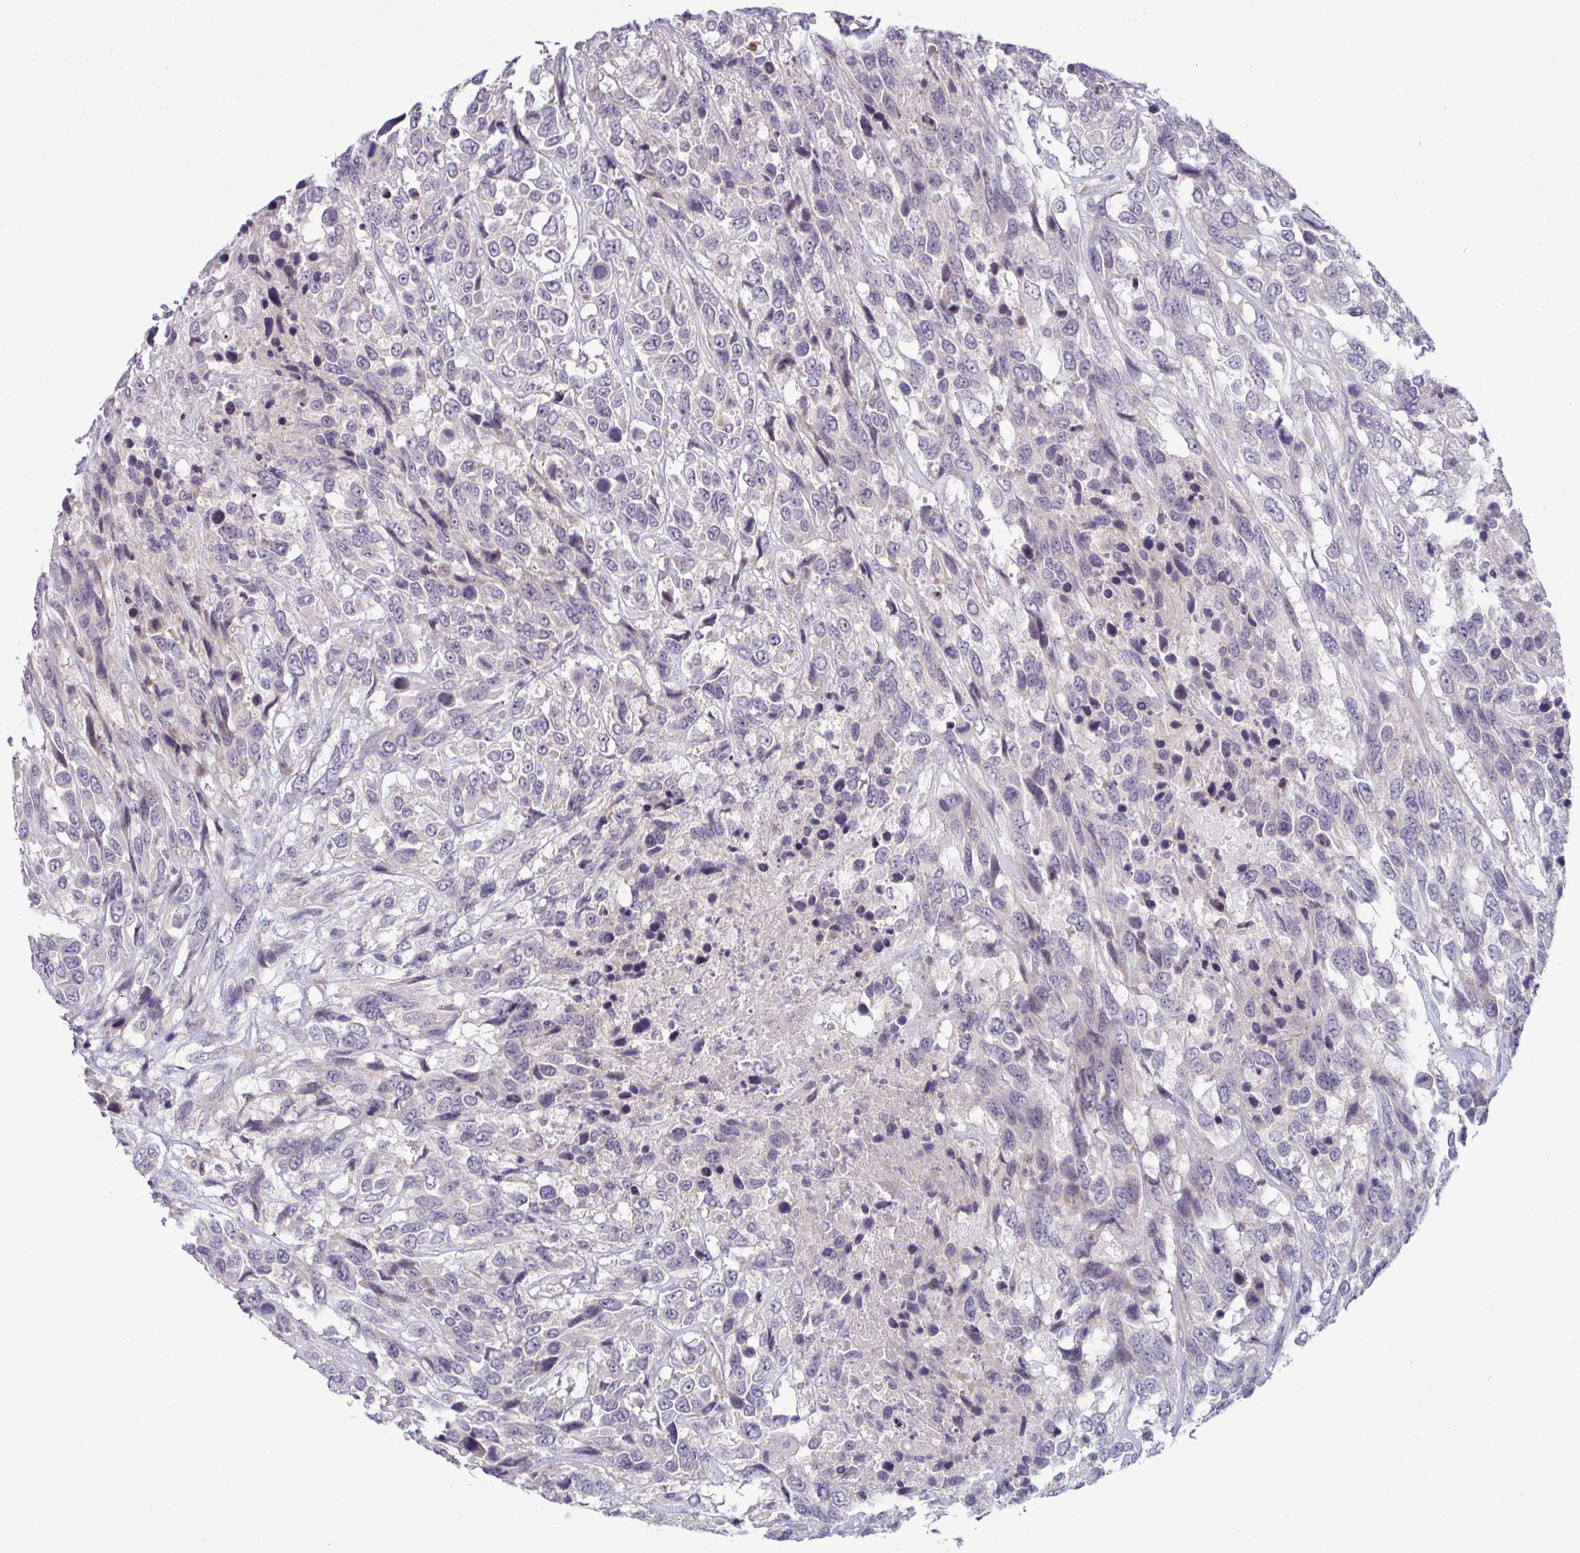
{"staining": {"intensity": "negative", "quantity": "none", "location": "none"}, "tissue": "urothelial cancer", "cell_type": "Tumor cells", "image_type": "cancer", "snomed": [{"axis": "morphology", "description": "Urothelial carcinoma, High grade"}, {"axis": "topography", "description": "Urinary bladder"}], "caption": "Immunohistochemistry micrograph of high-grade urothelial carcinoma stained for a protein (brown), which reveals no expression in tumor cells.", "gene": "GSTM1", "patient": {"sex": "female", "age": 70}}